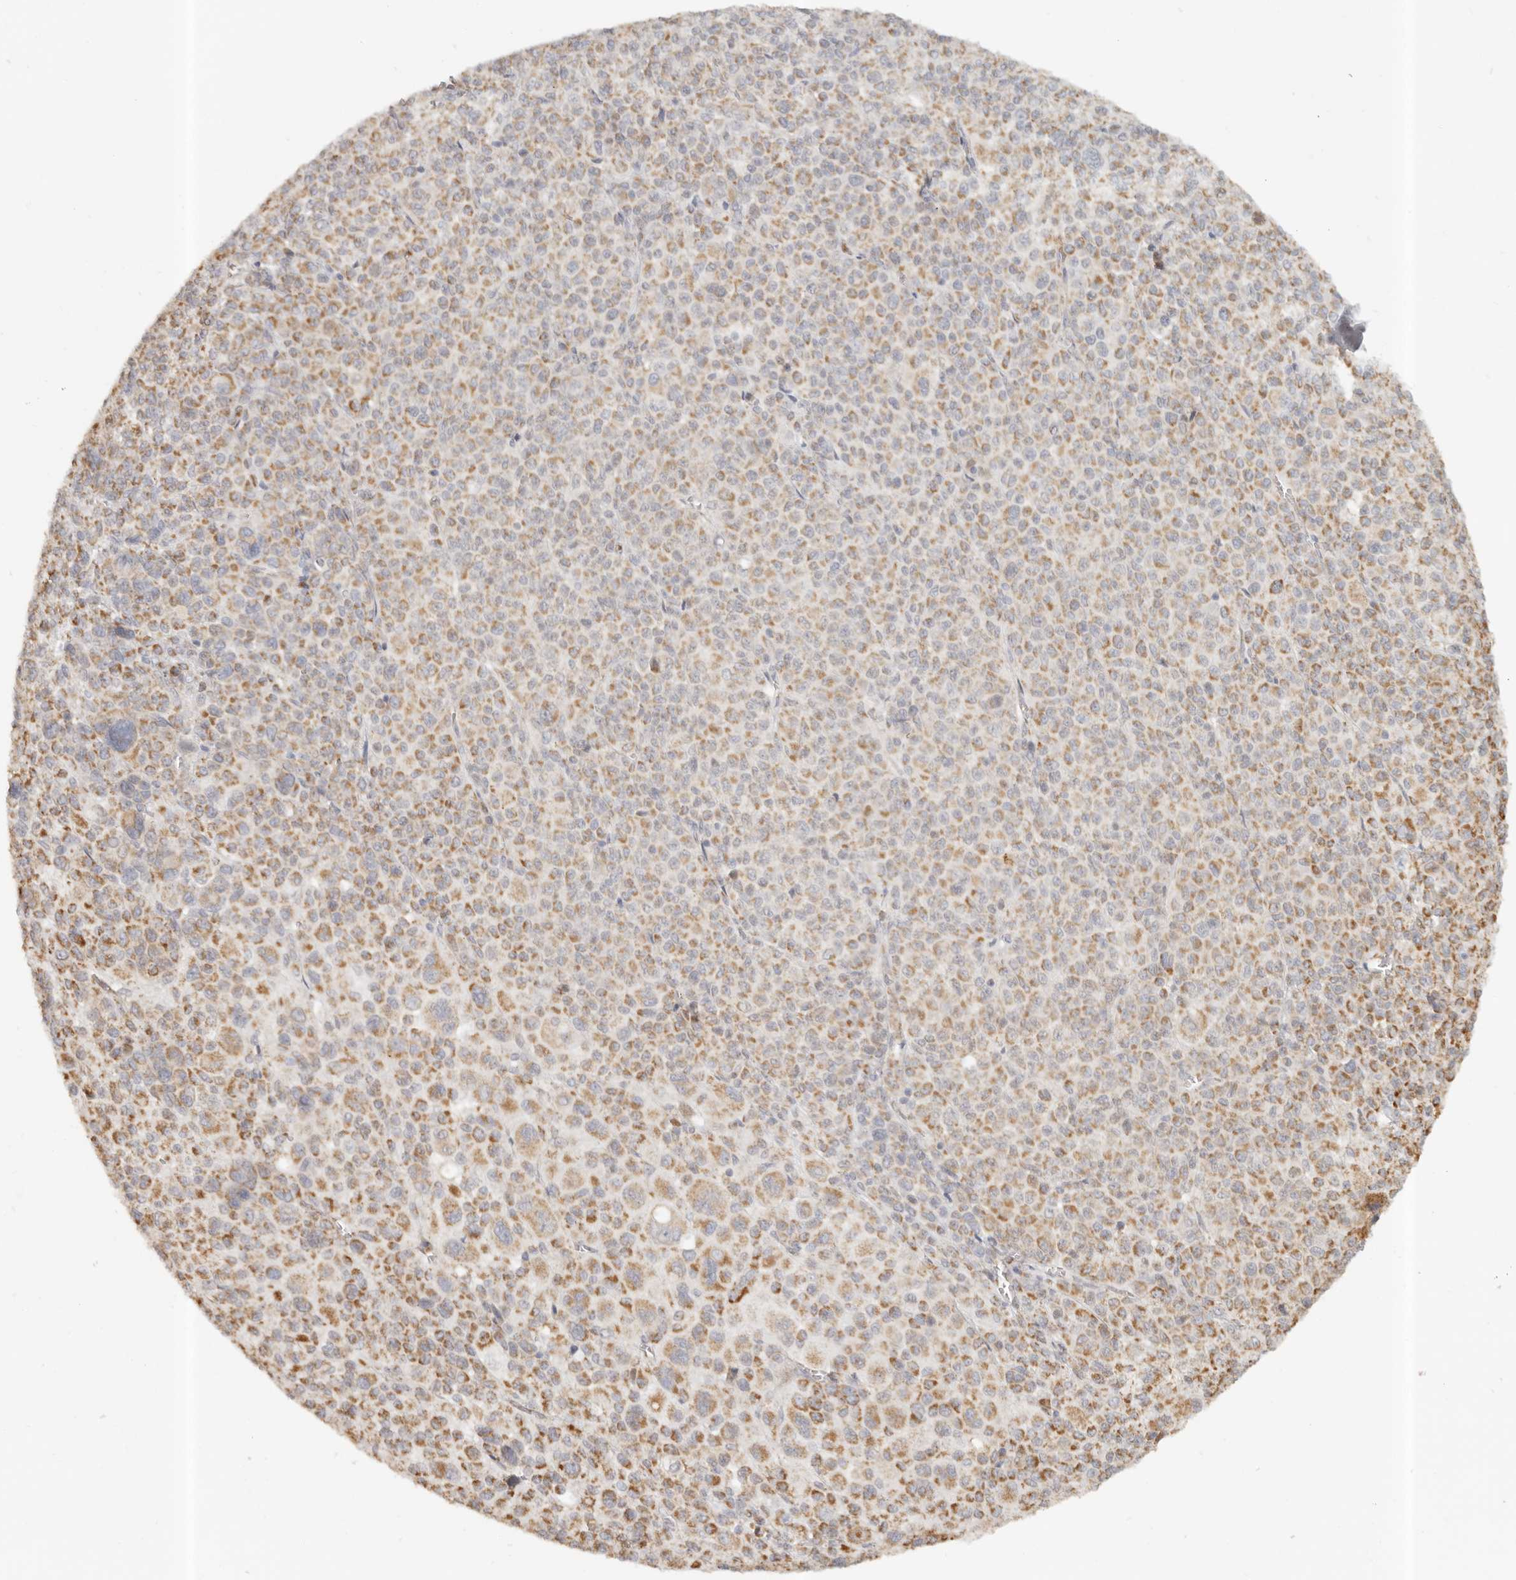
{"staining": {"intensity": "moderate", "quantity": ">75%", "location": "cytoplasmic/membranous"}, "tissue": "melanoma", "cell_type": "Tumor cells", "image_type": "cancer", "snomed": [{"axis": "morphology", "description": "Malignant melanoma, Metastatic site"}, {"axis": "topography", "description": "Skin"}], "caption": "Tumor cells display moderate cytoplasmic/membranous expression in approximately >75% of cells in melanoma.", "gene": "KDF1", "patient": {"sex": "female", "age": 74}}